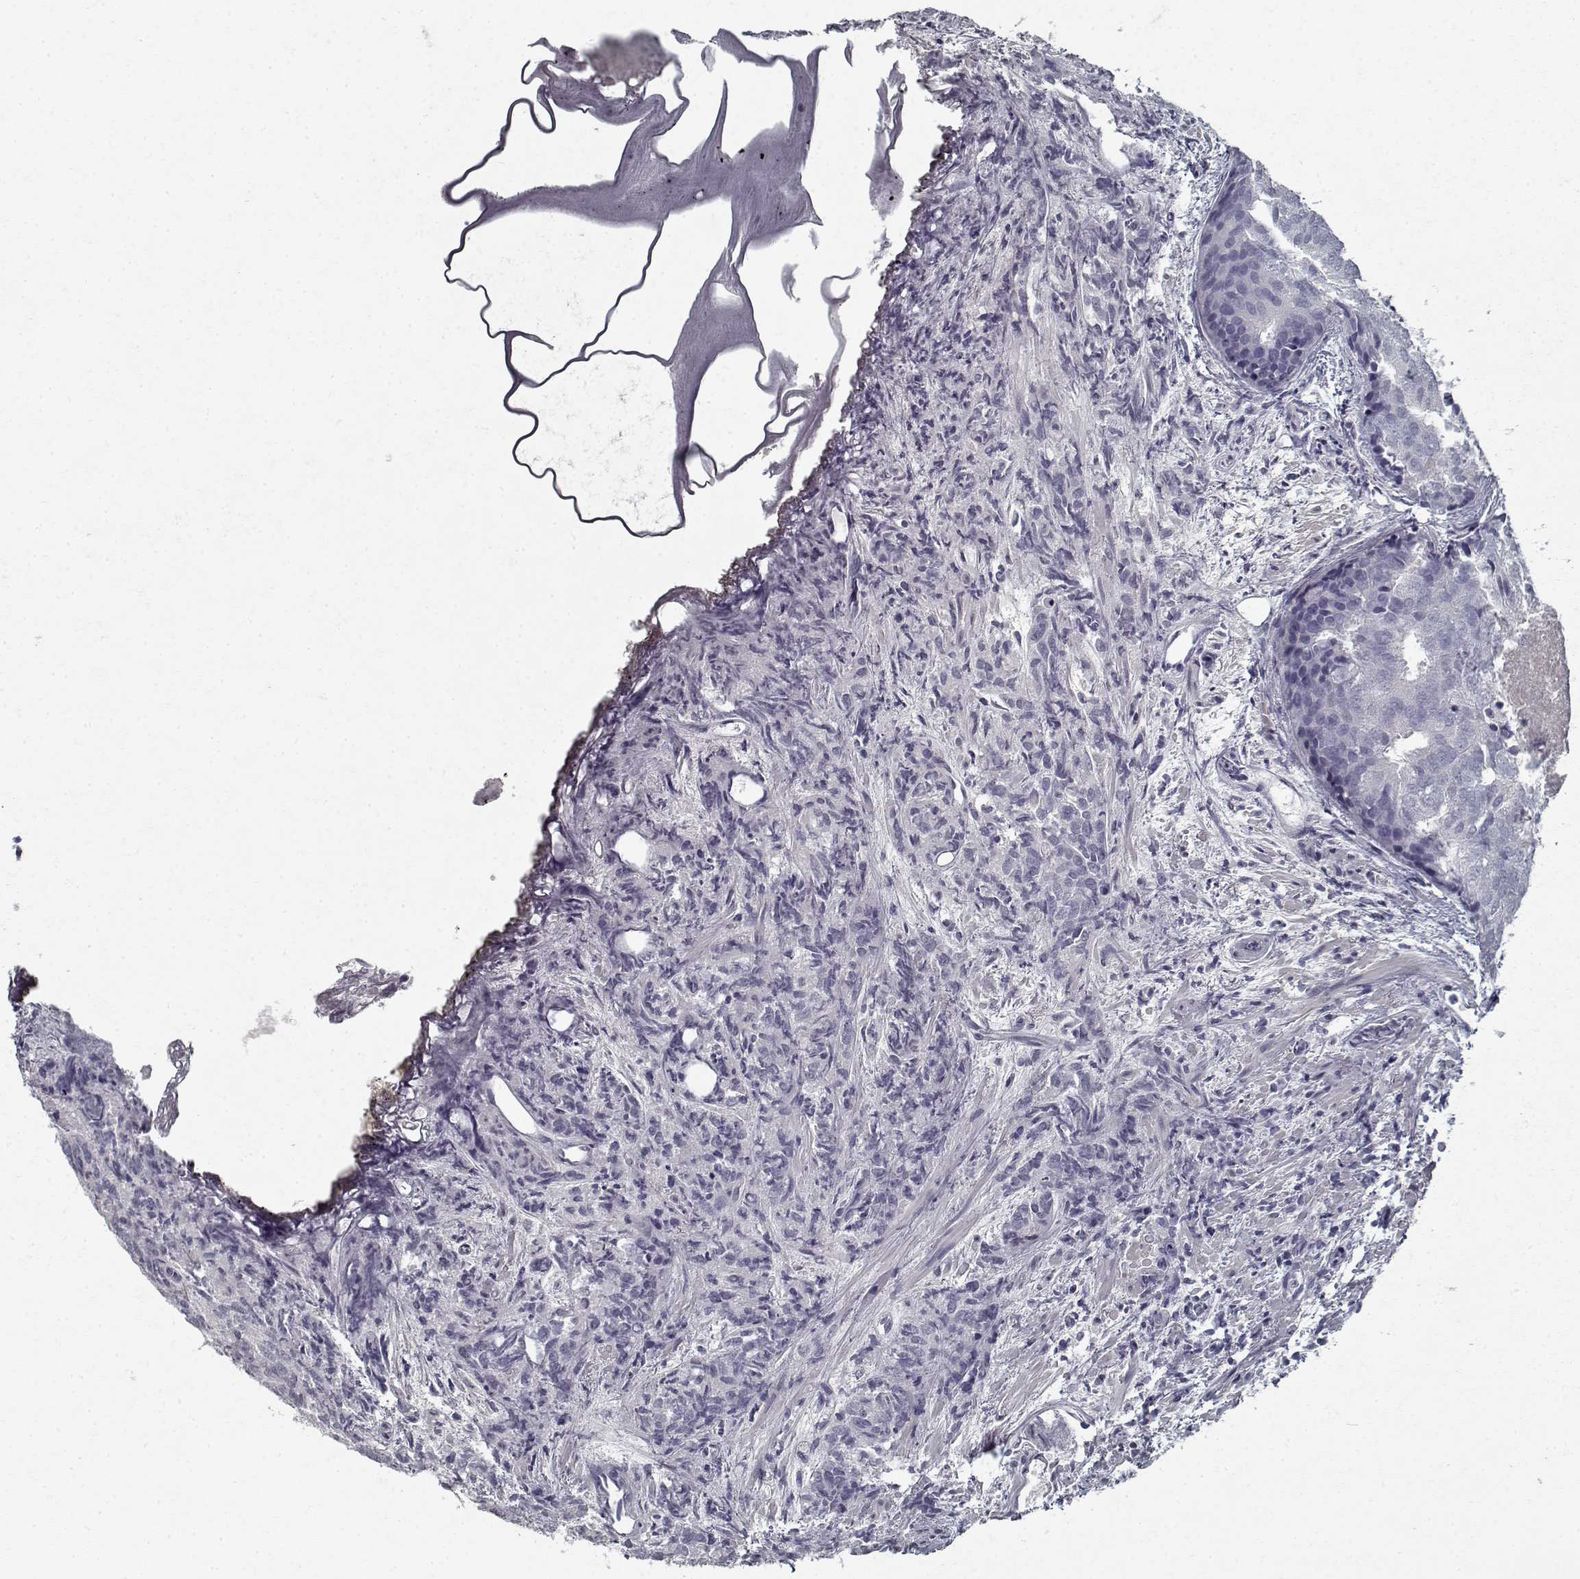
{"staining": {"intensity": "negative", "quantity": "none", "location": "none"}, "tissue": "prostate cancer", "cell_type": "Tumor cells", "image_type": "cancer", "snomed": [{"axis": "morphology", "description": "Adenocarcinoma, High grade"}, {"axis": "topography", "description": "Prostate"}], "caption": "Tumor cells are negative for protein expression in human prostate cancer (high-grade adenocarcinoma).", "gene": "GAD2", "patient": {"sex": "male", "age": 58}}